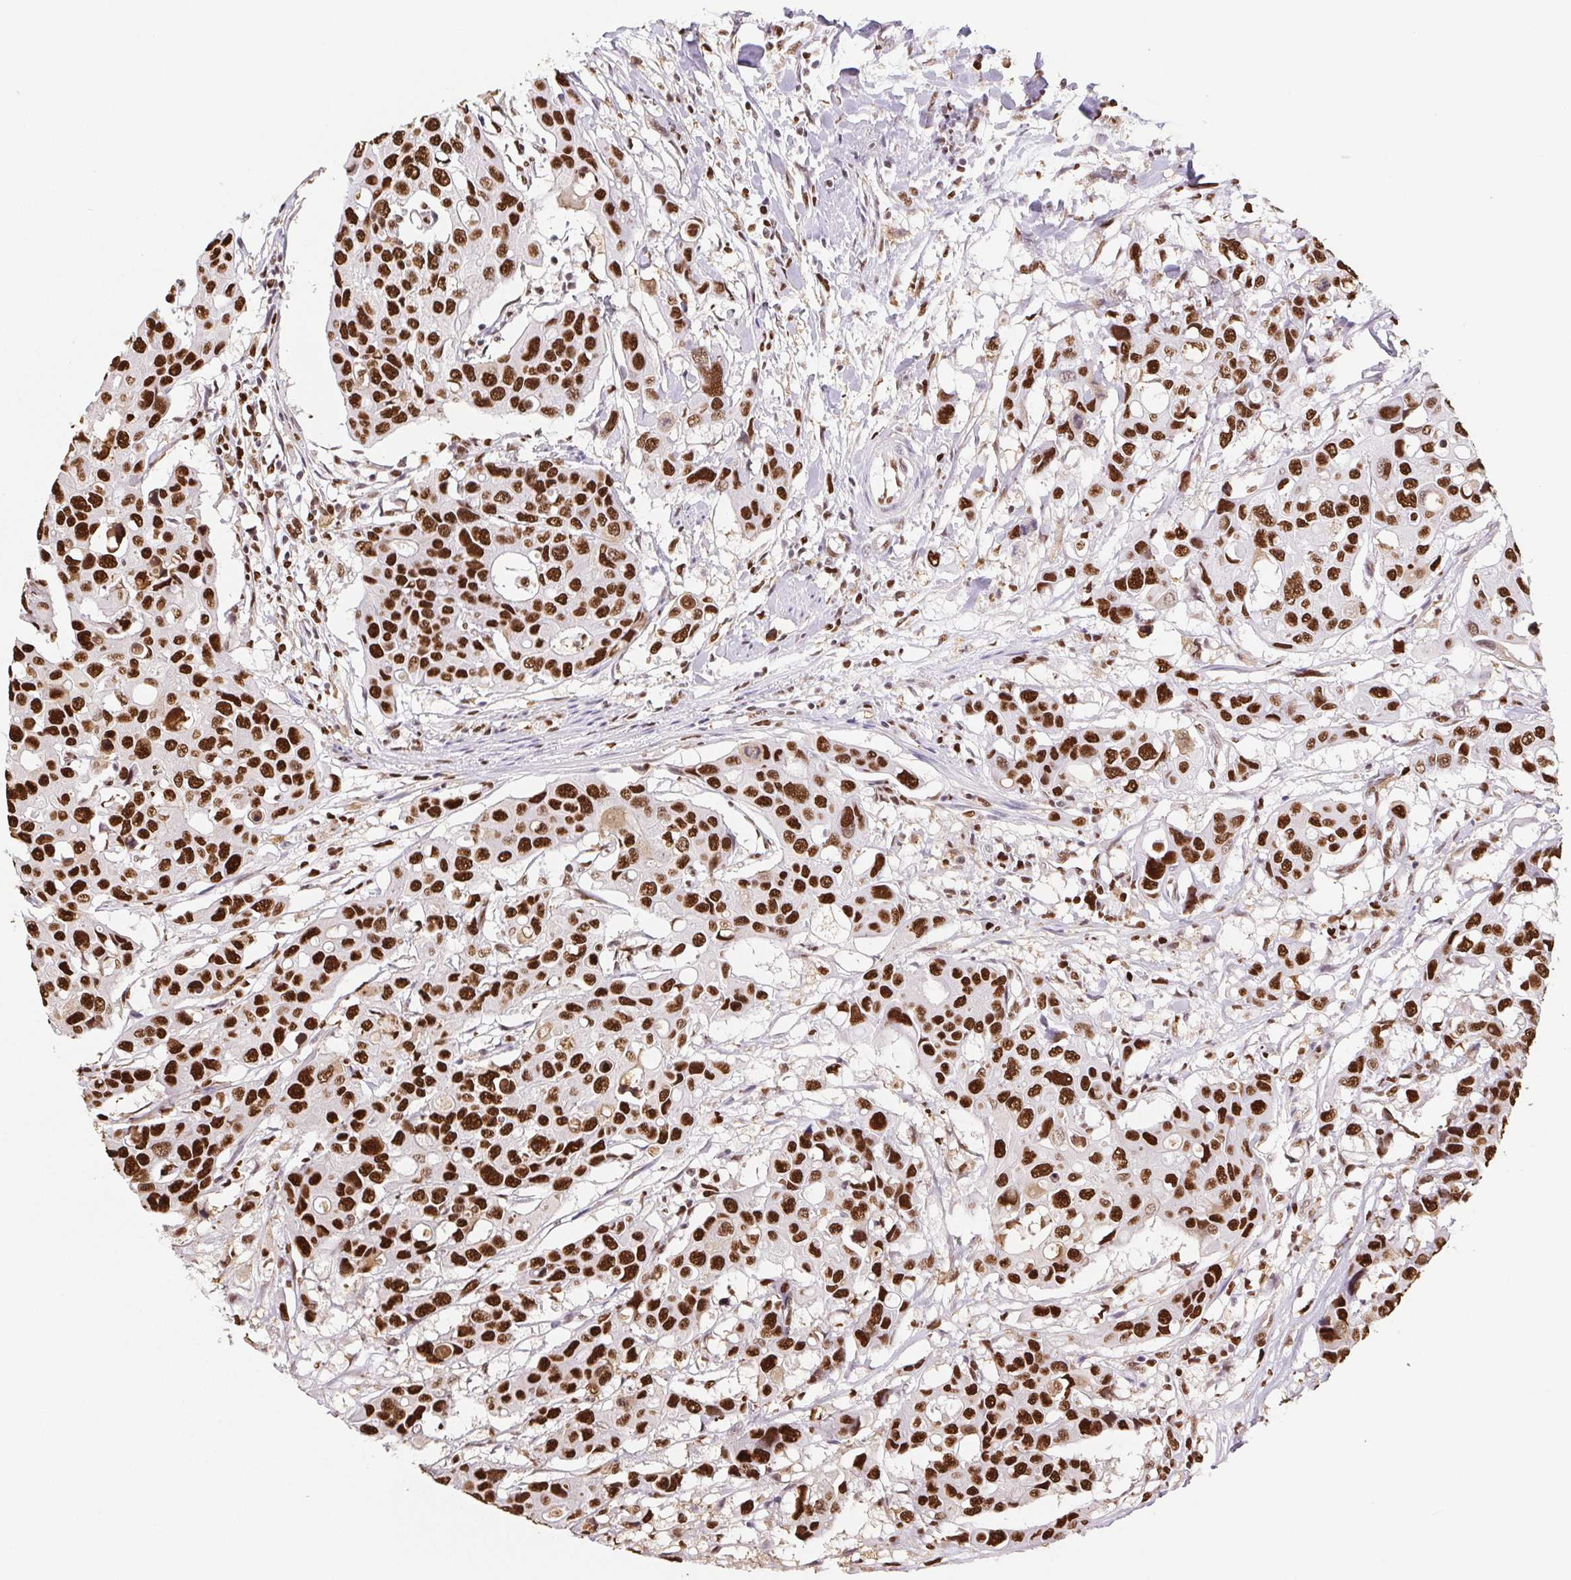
{"staining": {"intensity": "strong", "quantity": ">75%", "location": "nuclear"}, "tissue": "colorectal cancer", "cell_type": "Tumor cells", "image_type": "cancer", "snomed": [{"axis": "morphology", "description": "Adenocarcinoma, NOS"}, {"axis": "topography", "description": "Colon"}], "caption": "Immunohistochemistry histopathology image of neoplastic tissue: adenocarcinoma (colorectal) stained using immunohistochemistry reveals high levels of strong protein expression localized specifically in the nuclear of tumor cells, appearing as a nuclear brown color.", "gene": "SET", "patient": {"sex": "male", "age": 77}}